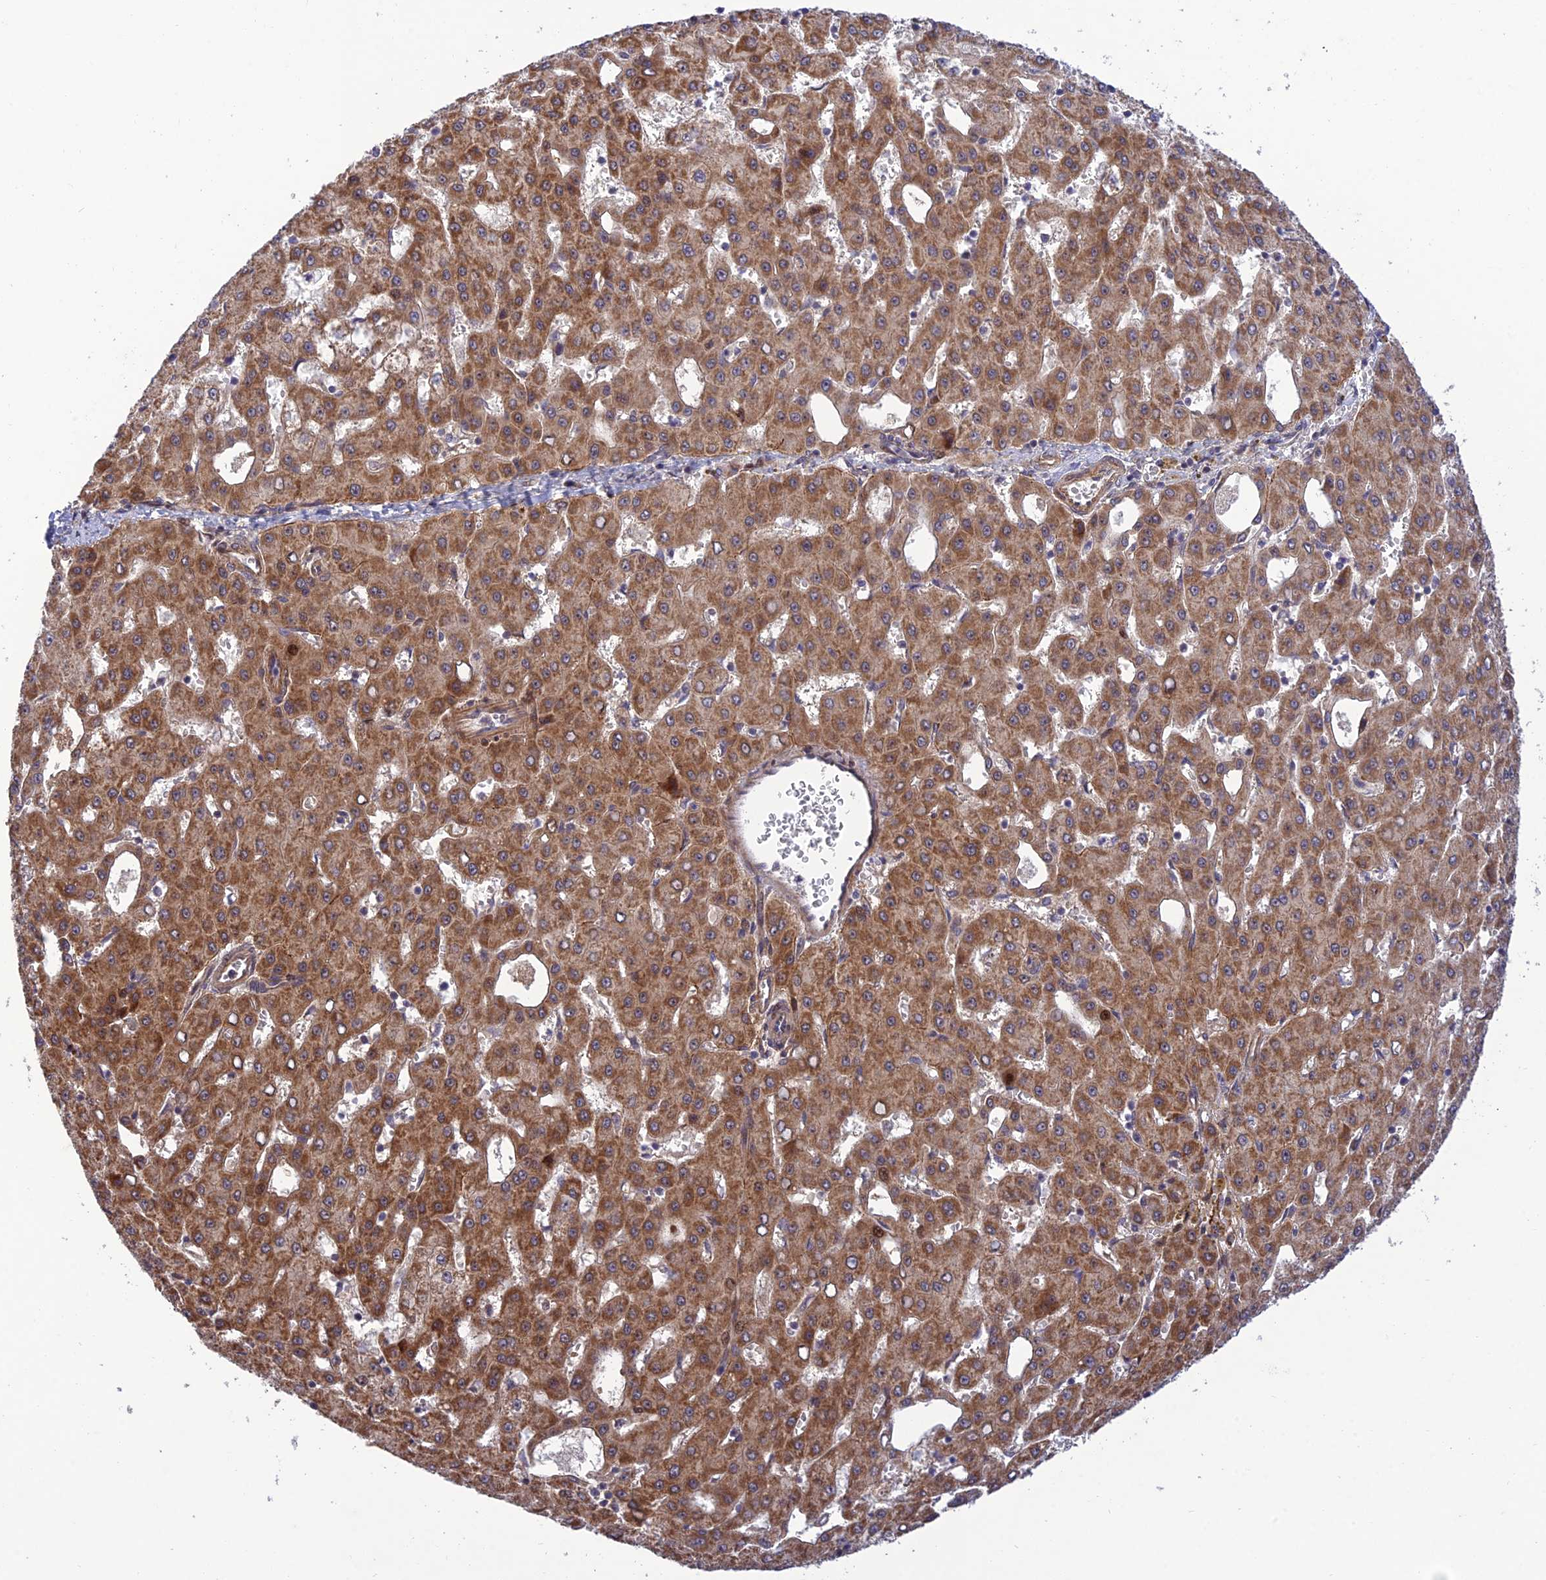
{"staining": {"intensity": "moderate", "quantity": ">75%", "location": "cytoplasmic/membranous"}, "tissue": "liver cancer", "cell_type": "Tumor cells", "image_type": "cancer", "snomed": [{"axis": "morphology", "description": "Carcinoma, Hepatocellular, NOS"}, {"axis": "topography", "description": "Liver"}], "caption": "Liver cancer (hepatocellular carcinoma) stained with immunohistochemistry (IHC) reveals moderate cytoplasmic/membranous positivity in about >75% of tumor cells.", "gene": "PLEKHG2", "patient": {"sex": "male", "age": 47}}